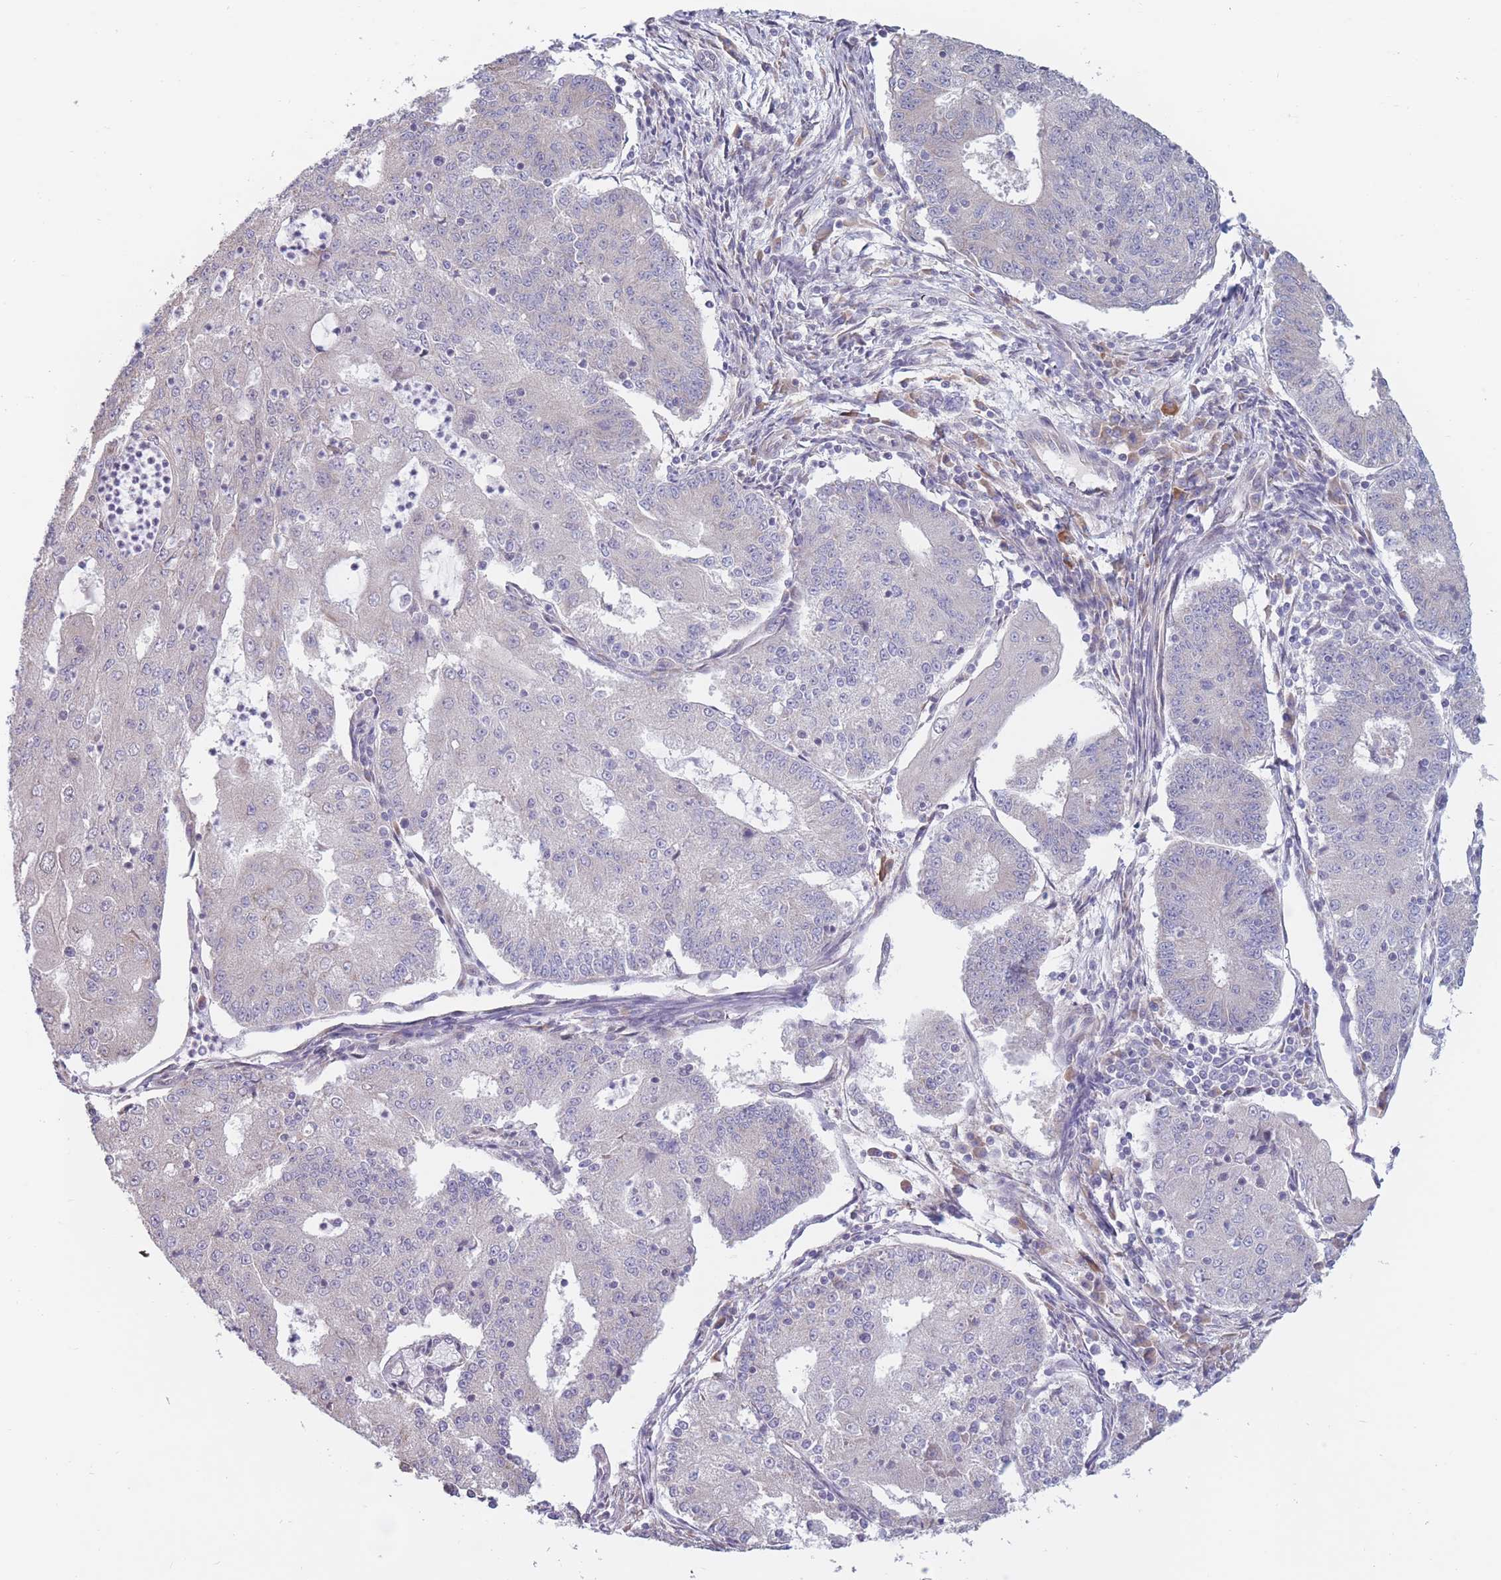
{"staining": {"intensity": "negative", "quantity": "none", "location": "none"}, "tissue": "endometrial cancer", "cell_type": "Tumor cells", "image_type": "cancer", "snomed": [{"axis": "morphology", "description": "Adenocarcinoma, NOS"}, {"axis": "topography", "description": "Endometrium"}], "caption": "Photomicrograph shows no protein positivity in tumor cells of endometrial cancer (adenocarcinoma) tissue.", "gene": "COL27A1", "patient": {"sex": "female", "age": 56}}